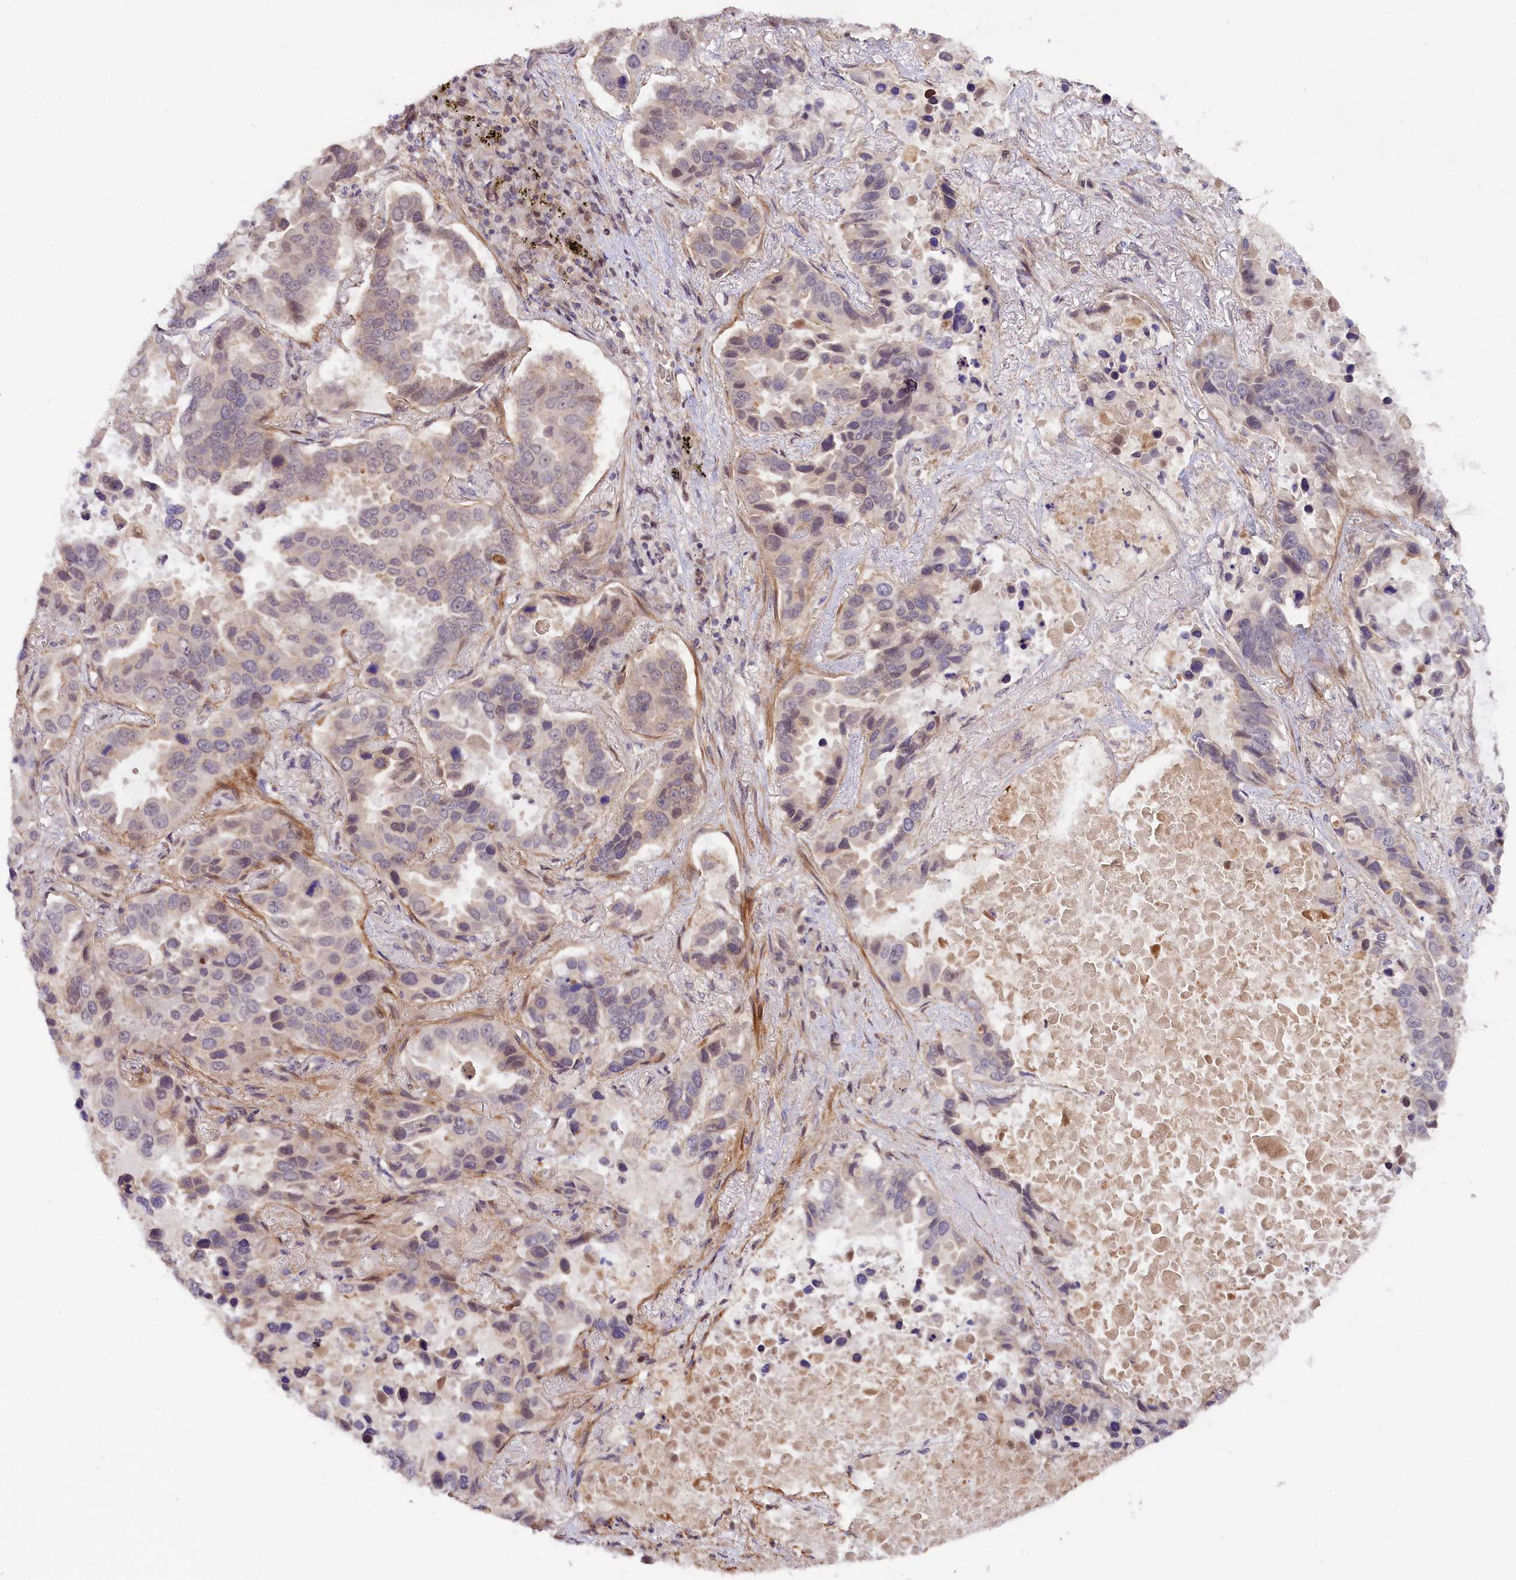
{"staining": {"intensity": "negative", "quantity": "none", "location": "none"}, "tissue": "lung cancer", "cell_type": "Tumor cells", "image_type": "cancer", "snomed": [{"axis": "morphology", "description": "Adenocarcinoma, NOS"}, {"axis": "topography", "description": "Lung"}], "caption": "An image of lung cancer (adenocarcinoma) stained for a protein shows no brown staining in tumor cells.", "gene": "ZNF480", "patient": {"sex": "male", "age": 64}}